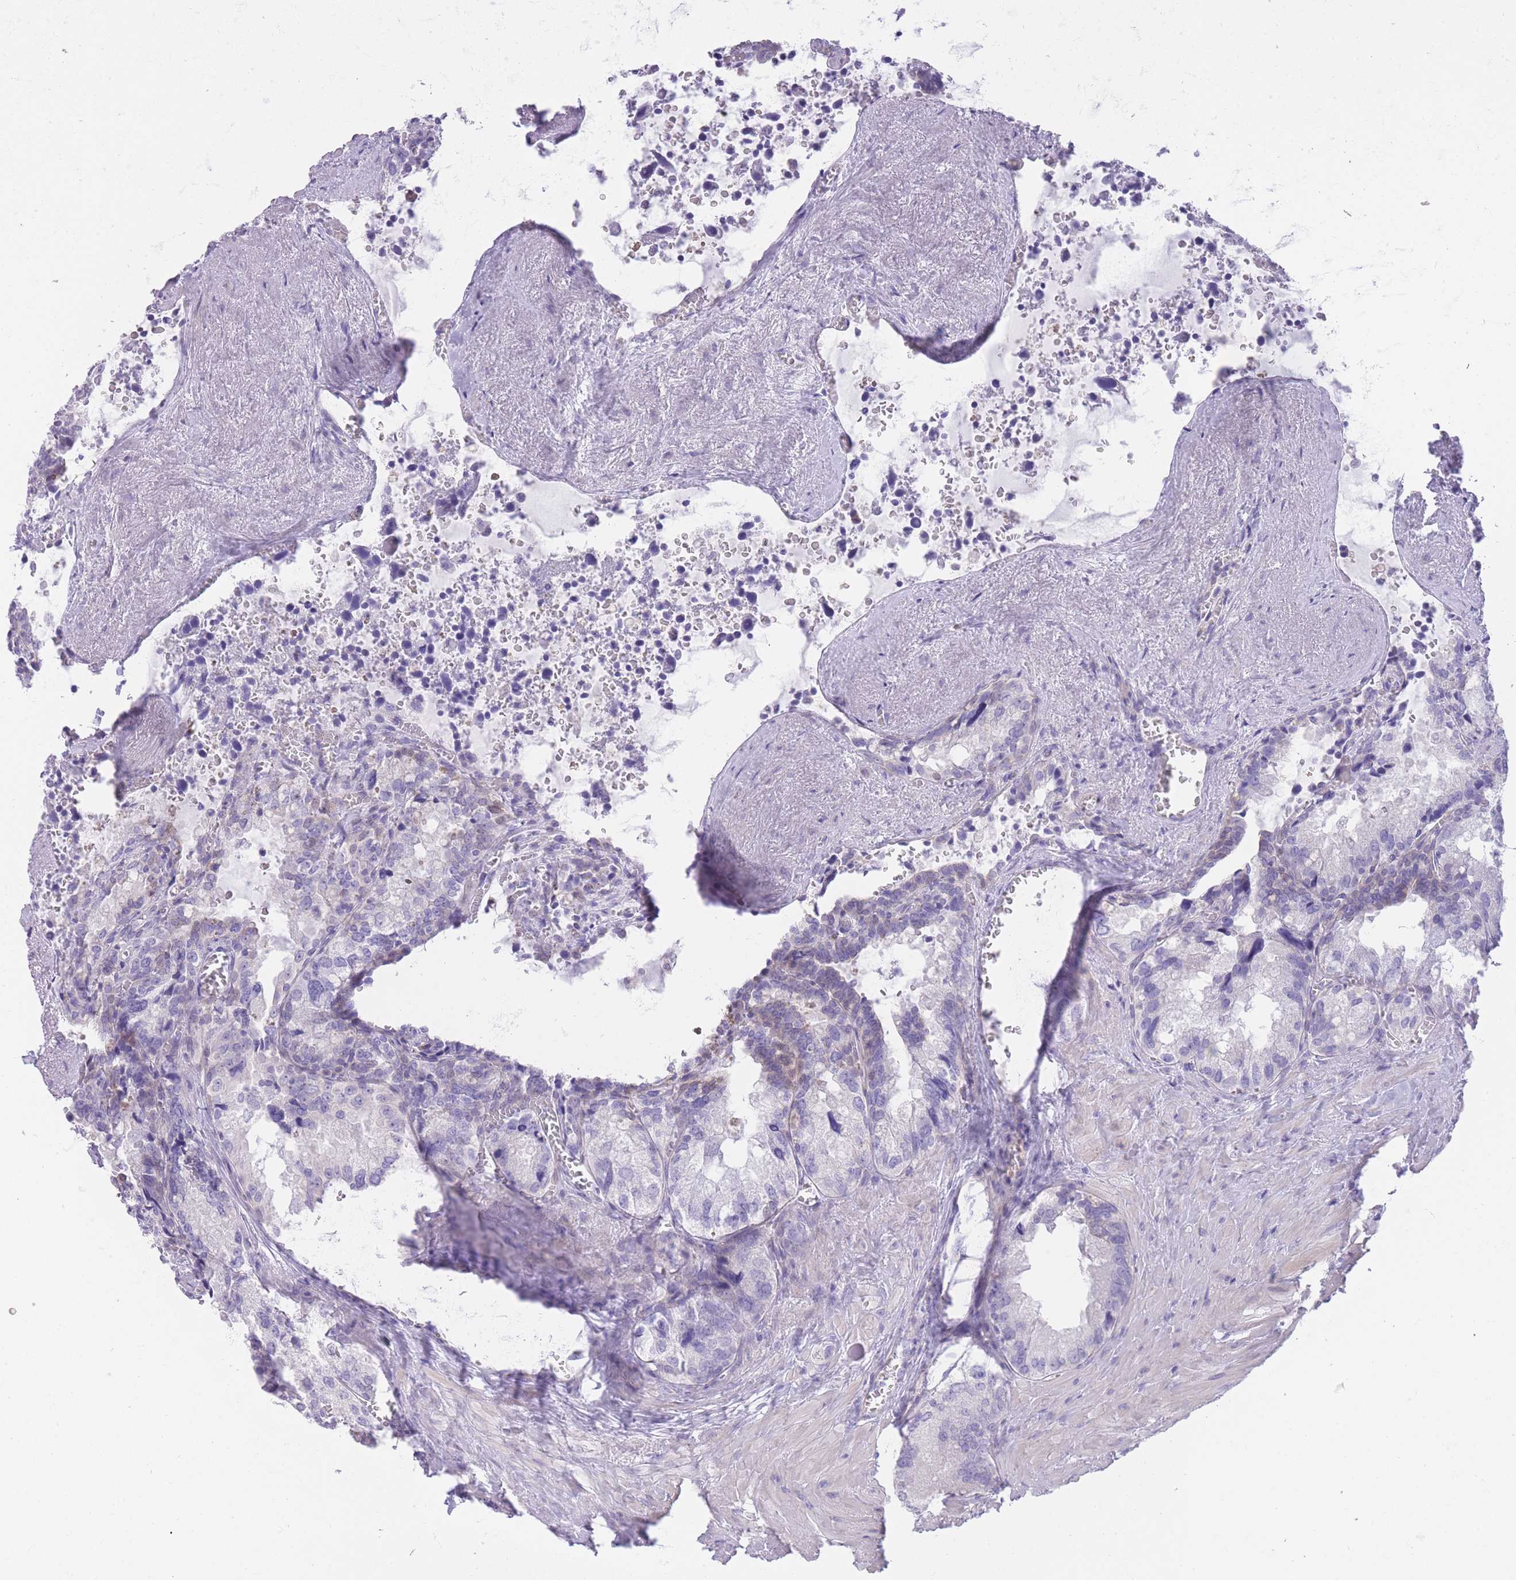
{"staining": {"intensity": "negative", "quantity": "none", "location": "none"}, "tissue": "seminal vesicle", "cell_type": "Glandular cells", "image_type": "normal", "snomed": [{"axis": "morphology", "description": "Normal tissue, NOS"}, {"axis": "topography", "description": "Seminal veicle"}], "caption": "Unremarkable seminal vesicle was stained to show a protein in brown. There is no significant staining in glandular cells. (Stains: DAB immunohistochemistry (IHC) with hematoxylin counter stain, Microscopy: brightfield microscopy at high magnification).", "gene": "IMPG1", "patient": {"sex": "male", "age": 68}}